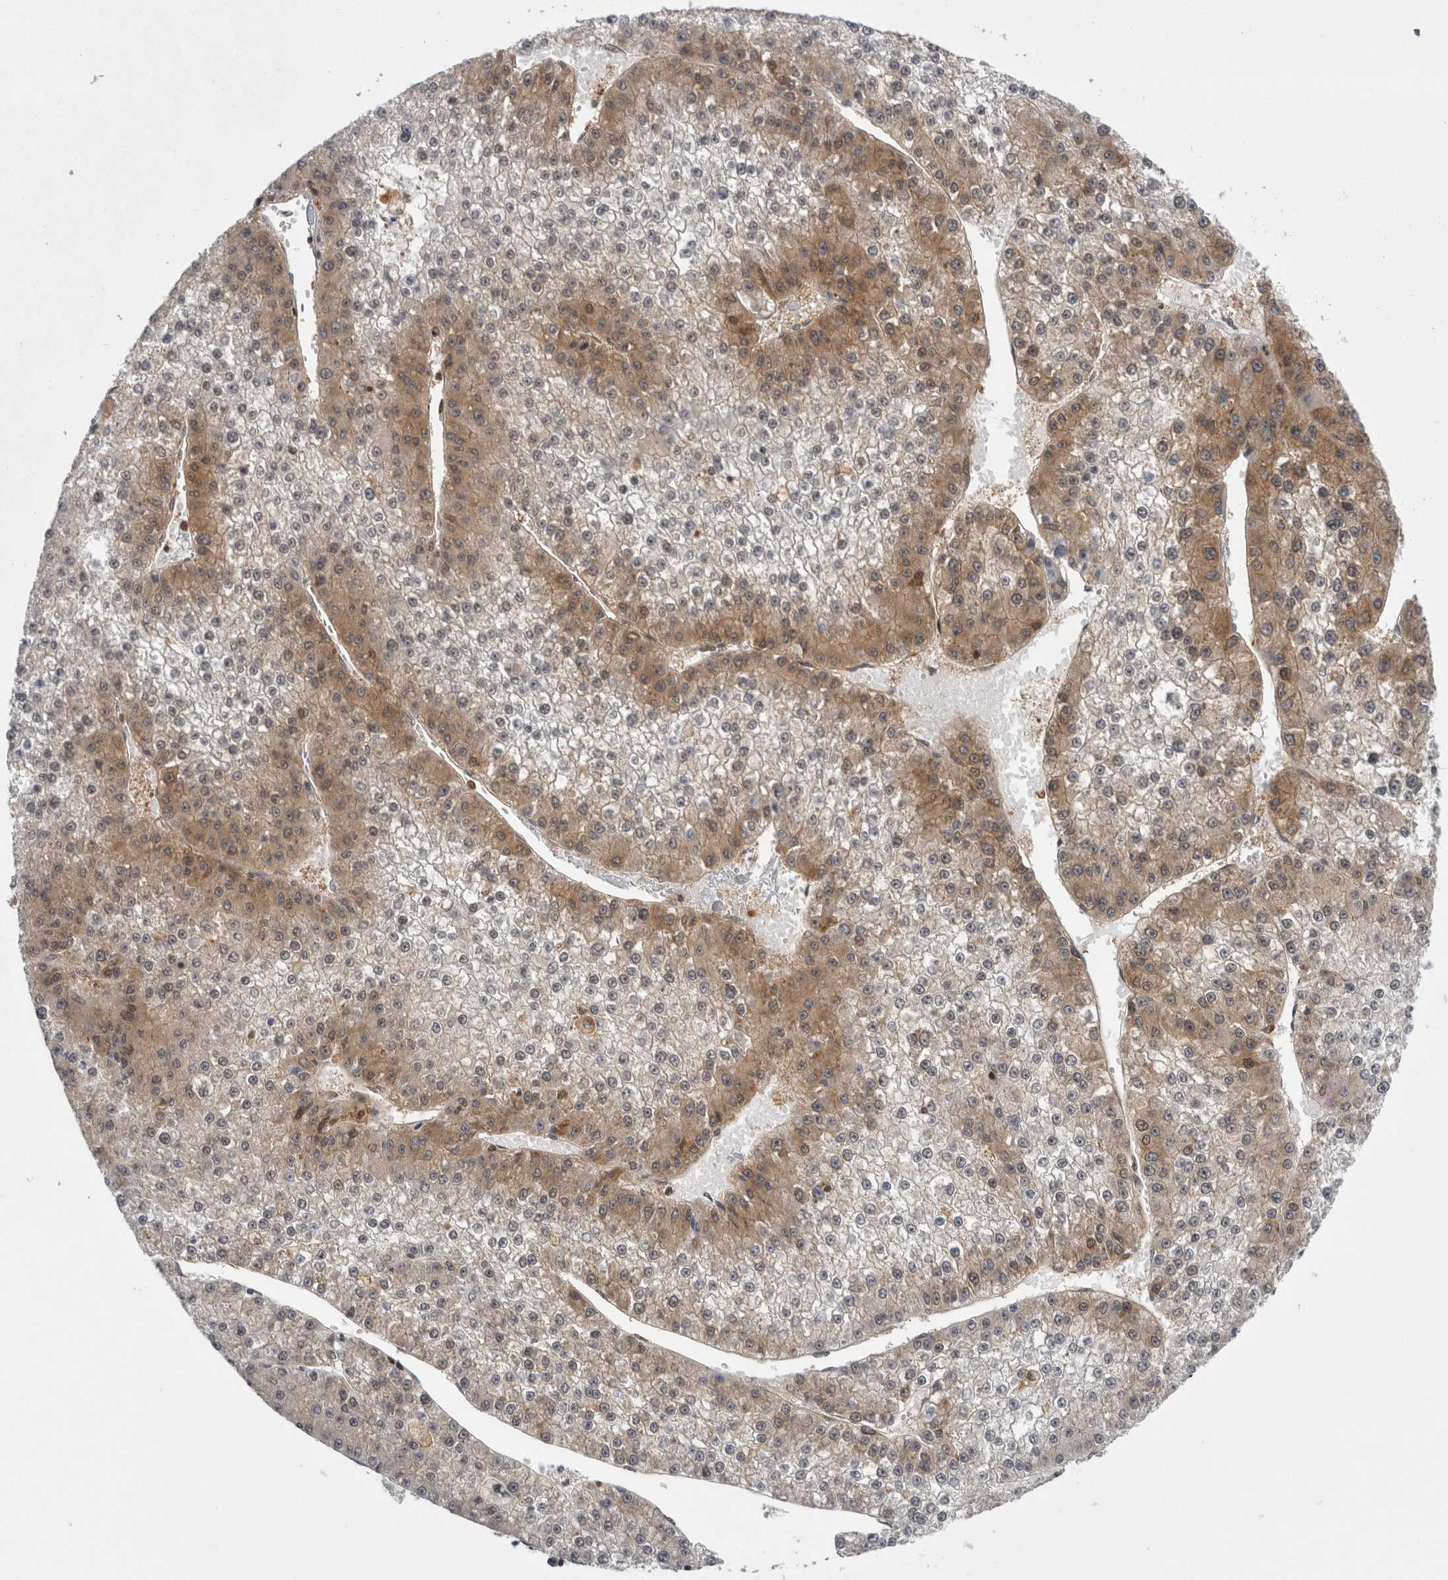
{"staining": {"intensity": "moderate", "quantity": "25%-75%", "location": "cytoplasmic/membranous"}, "tissue": "liver cancer", "cell_type": "Tumor cells", "image_type": "cancer", "snomed": [{"axis": "morphology", "description": "Carcinoma, Hepatocellular, NOS"}, {"axis": "topography", "description": "Liver"}], "caption": "Brown immunohistochemical staining in human liver cancer exhibits moderate cytoplasmic/membranous positivity in about 25%-75% of tumor cells.", "gene": "CACYBP", "patient": {"sex": "female", "age": 73}}